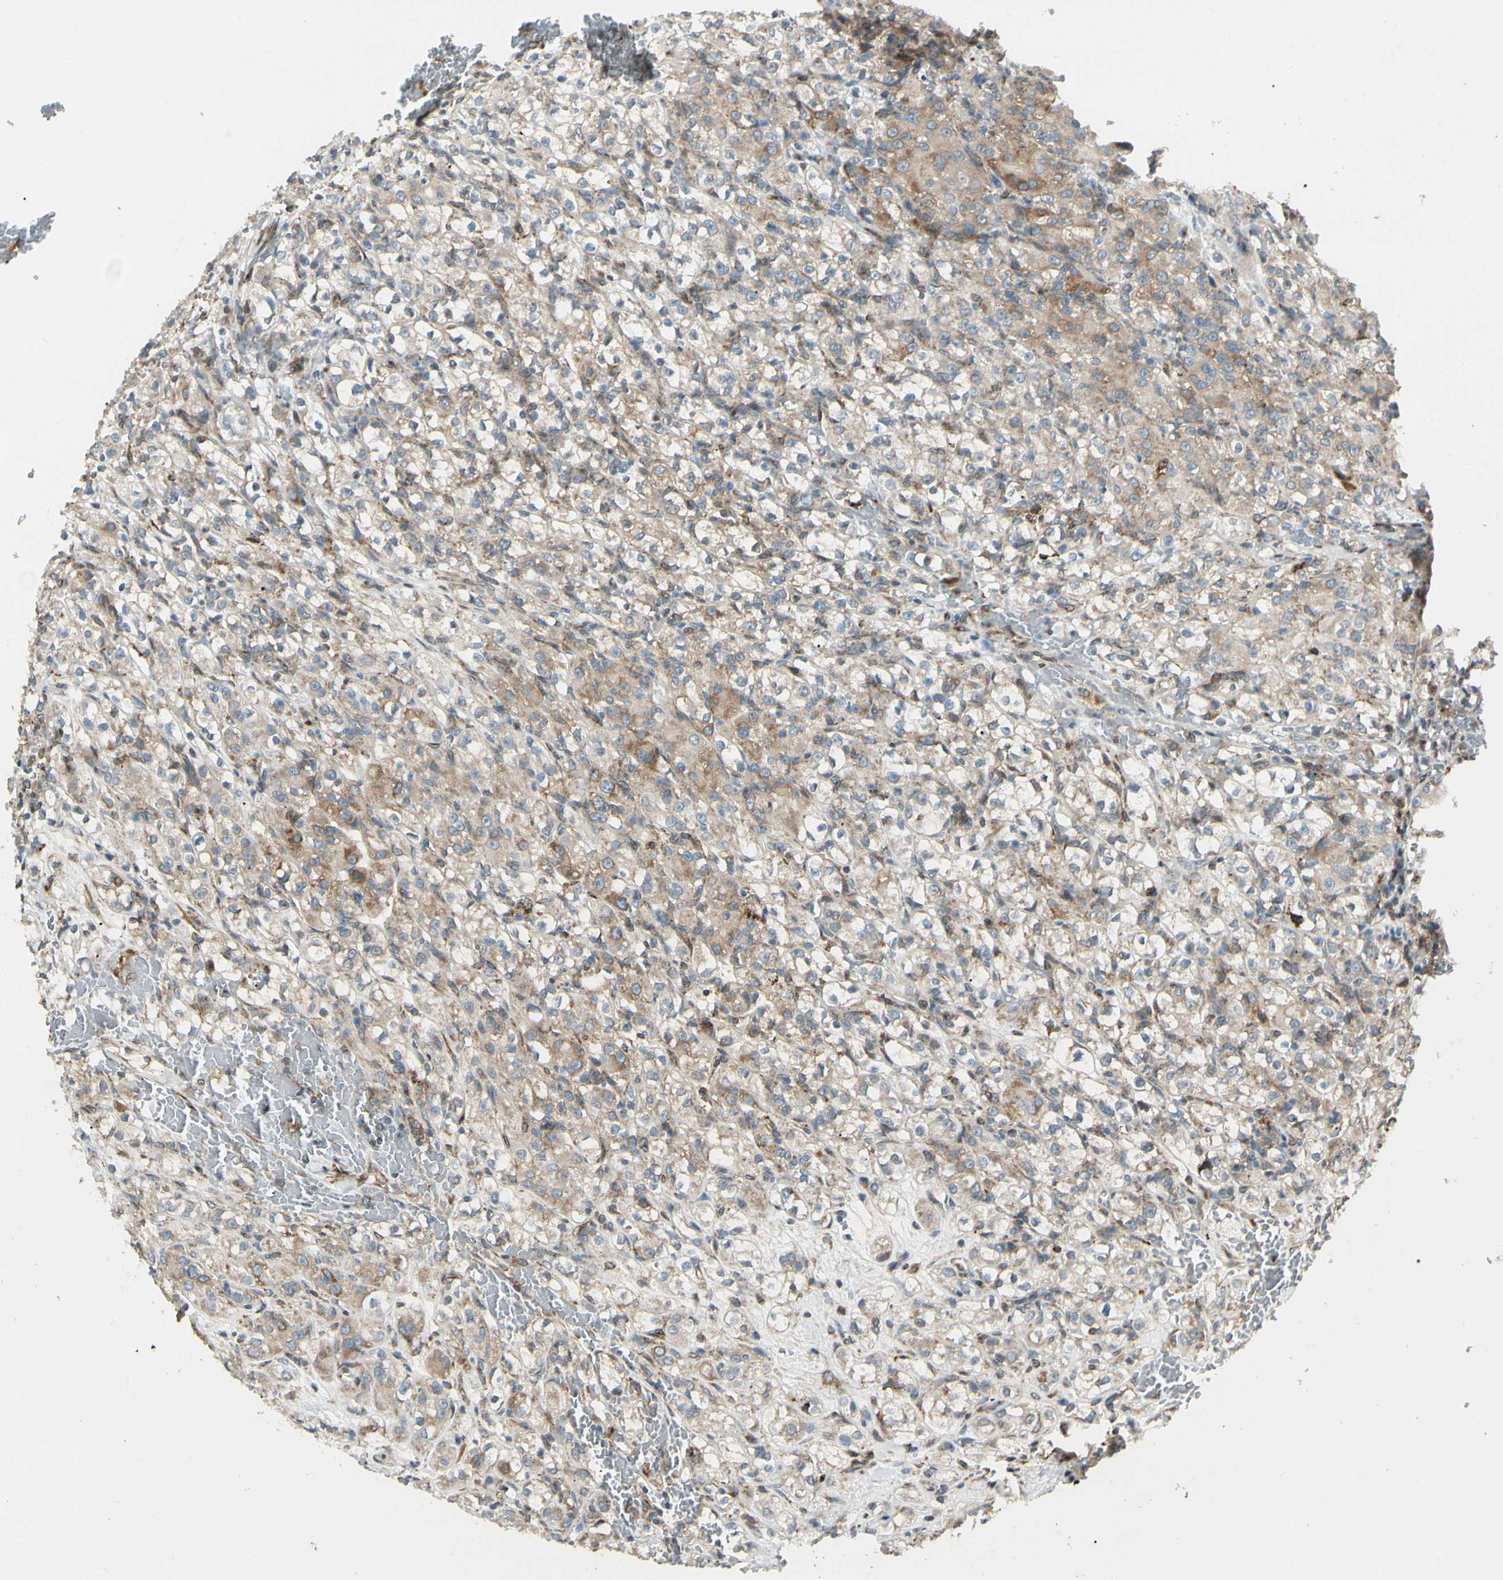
{"staining": {"intensity": "moderate", "quantity": ">75%", "location": "cytoplasmic/membranous"}, "tissue": "renal cancer", "cell_type": "Tumor cells", "image_type": "cancer", "snomed": [{"axis": "morphology", "description": "Normal tissue, NOS"}, {"axis": "morphology", "description": "Adenocarcinoma, NOS"}, {"axis": "topography", "description": "Kidney"}], "caption": "Renal cancer stained with a protein marker displays moderate staining in tumor cells.", "gene": "MRPL9", "patient": {"sex": "male", "age": 61}}